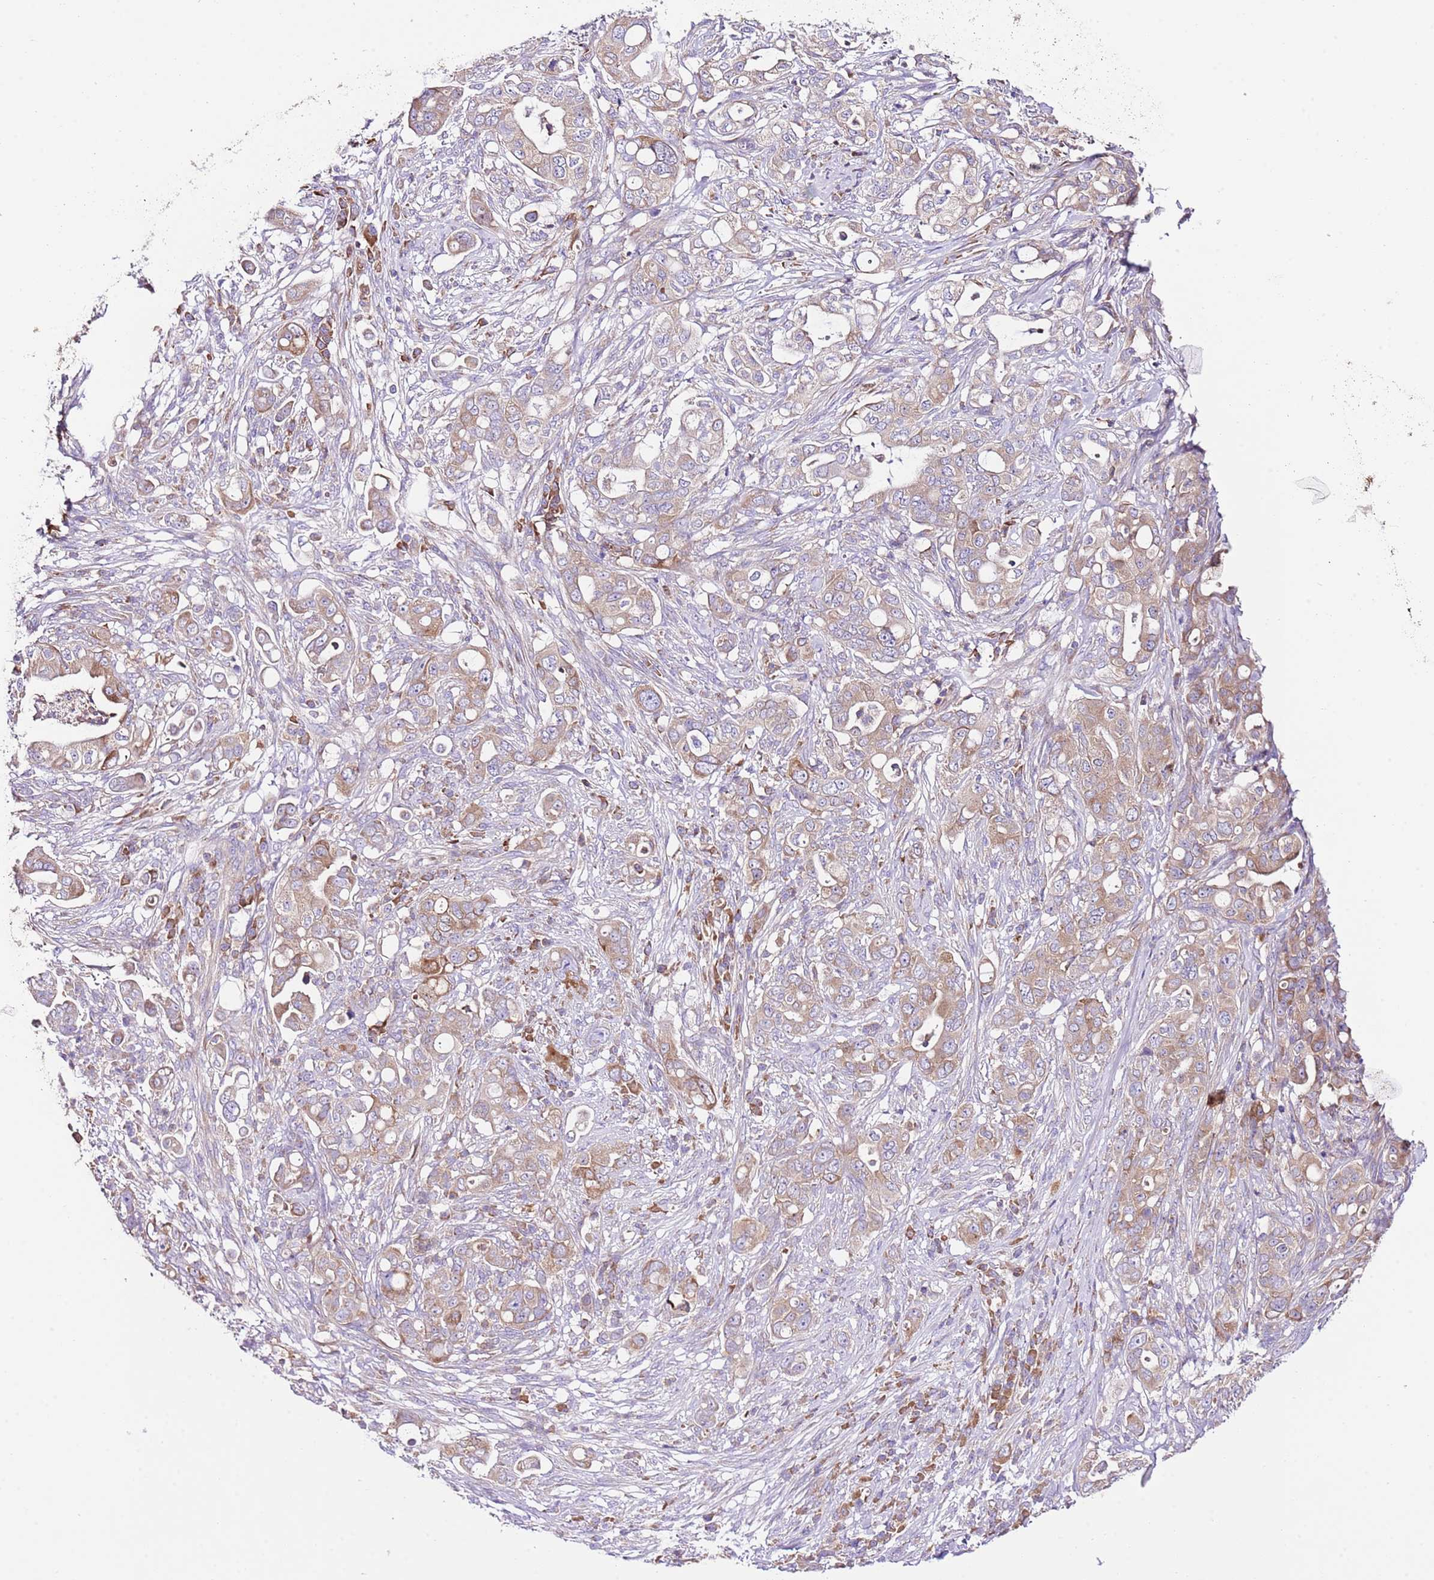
{"staining": {"intensity": "moderate", "quantity": "25%-75%", "location": "cytoplasmic/membranous"}, "tissue": "pancreatic cancer", "cell_type": "Tumor cells", "image_type": "cancer", "snomed": [{"axis": "morphology", "description": "Normal tissue, NOS"}, {"axis": "morphology", "description": "Adenocarcinoma, NOS"}, {"axis": "topography", "description": "Lymph node"}, {"axis": "topography", "description": "Pancreas"}], "caption": "Pancreatic adenocarcinoma stained for a protein (brown) reveals moderate cytoplasmic/membranous positive expression in about 25%-75% of tumor cells.", "gene": "RPS10", "patient": {"sex": "female", "age": 67}}